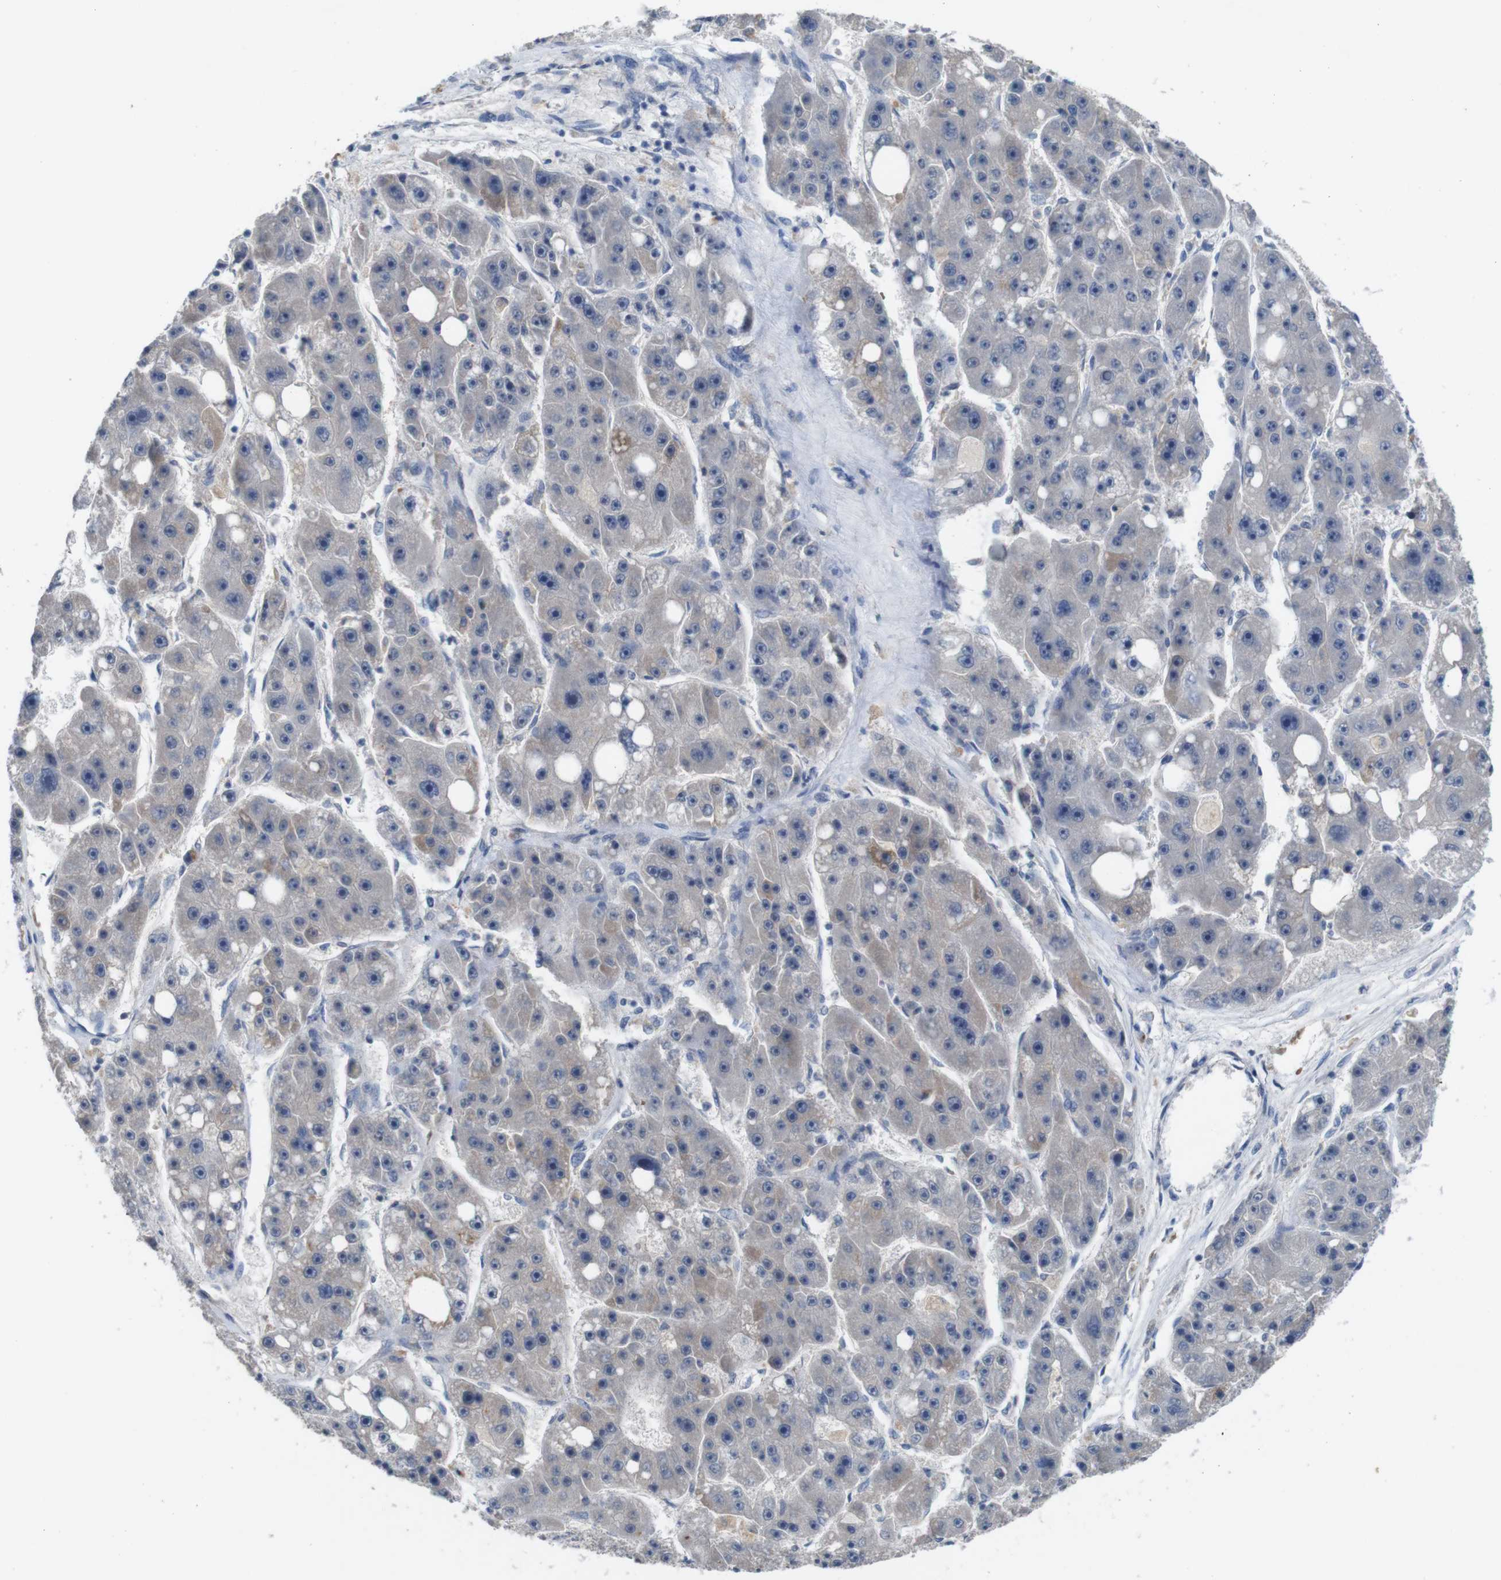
{"staining": {"intensity": "moderate", "quantity": "<25%", "location": "cytoplasmic/membranous"}, "tissue": "liver cancer", "cell_type": "Tumor cells", "image_type": "cancer", "snomed": [{"axis": "morphology", "description": "Carcinoma, Hepatocellular, NOS"}, {"axis": "topography", "description": "Liver"}], "caption": "Immunohistochemistry of human liver hepatocellular carcinoma reveals low levels of moderate cytoplasmic/membranous staining in approximately <25% of tumor cells.", "gene": "SLC2A8", "patient": {"sex": "female", "age": 61}}